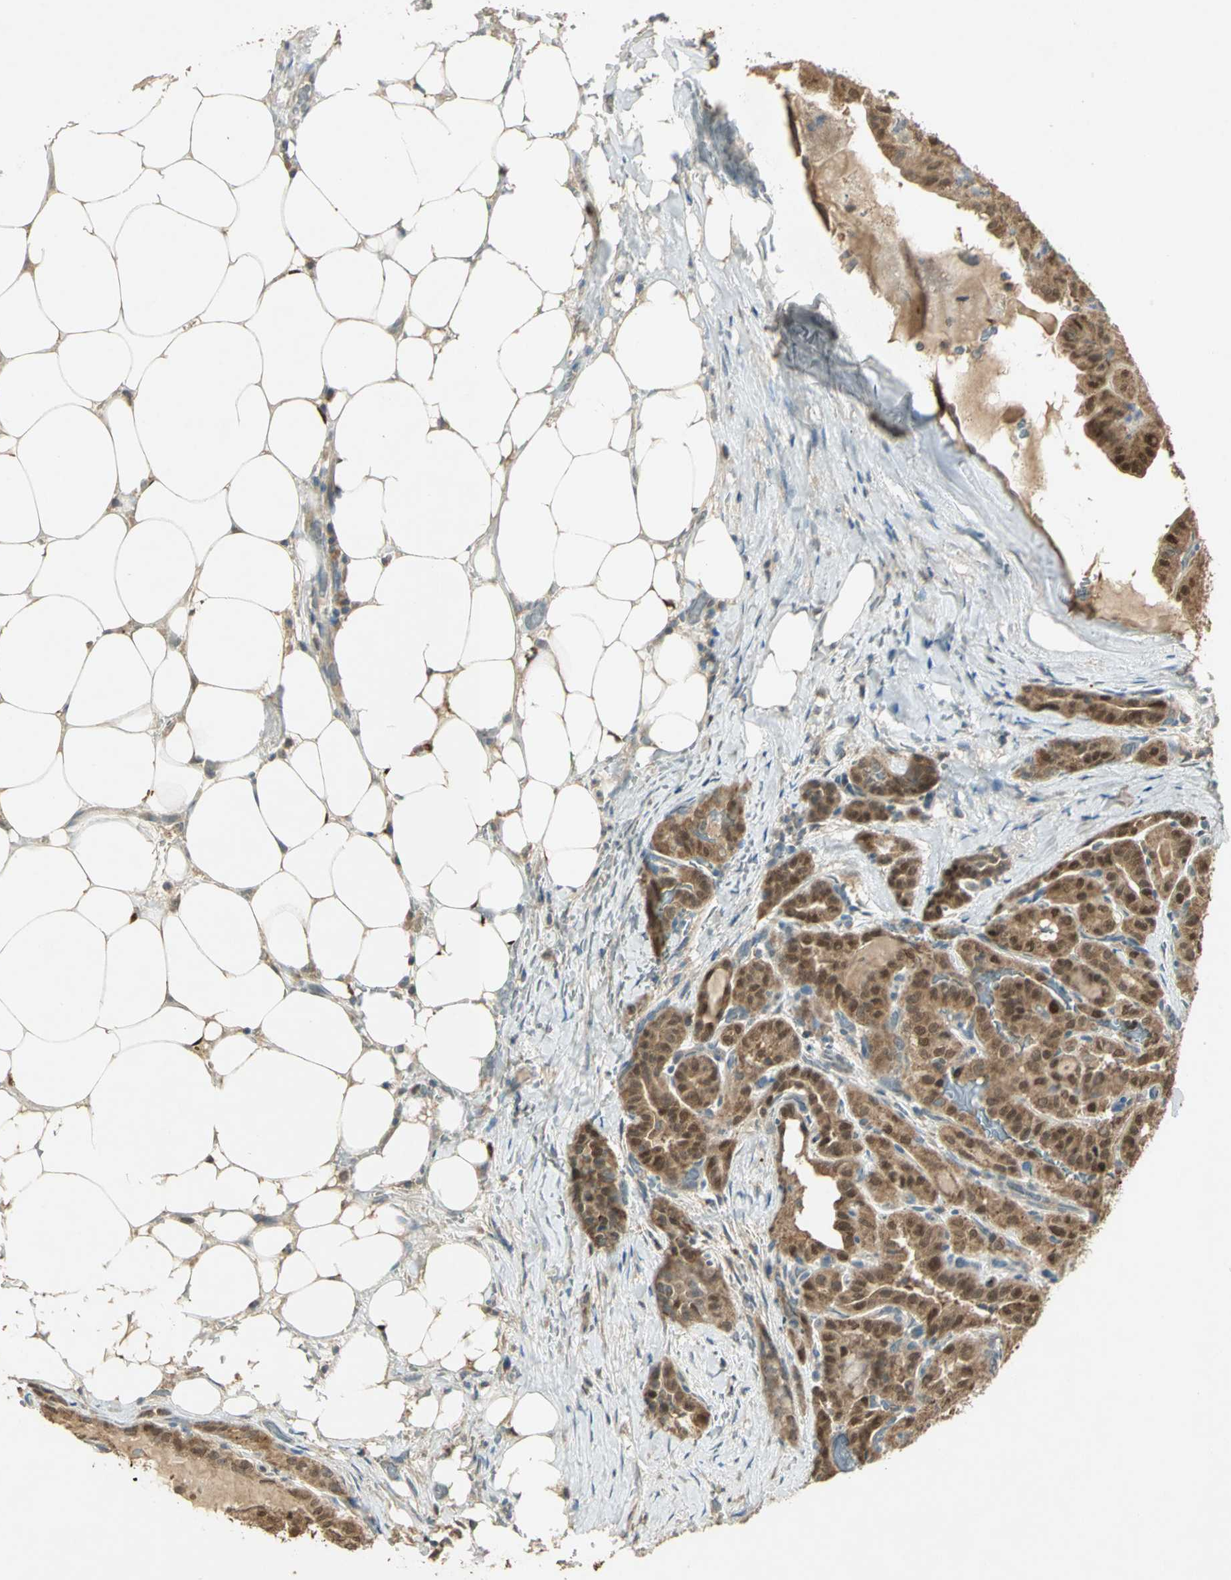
{"staining": {"intensity": "strong", "quantity": ">75%", "location": "cytoplasmic/membranous,nuclear"}, "tissue": "thyroid cancer", "cell_type": "Tumor cells", "image_type": "cancer", "snomed": [{"axis": "morphology", "description": "Papillary adenocarcinoma, NOS"}, {"axis": "topography", "description": "Thyroid gland"}], "caption": "Tumor cells display strong cytoplasmic/membranous and nuclear positivity in about >75% of cells in papillary adenocarcinoma (thyroid).", "gene": "BIRC2", "patient": {"sex": "male", "age": 77}}